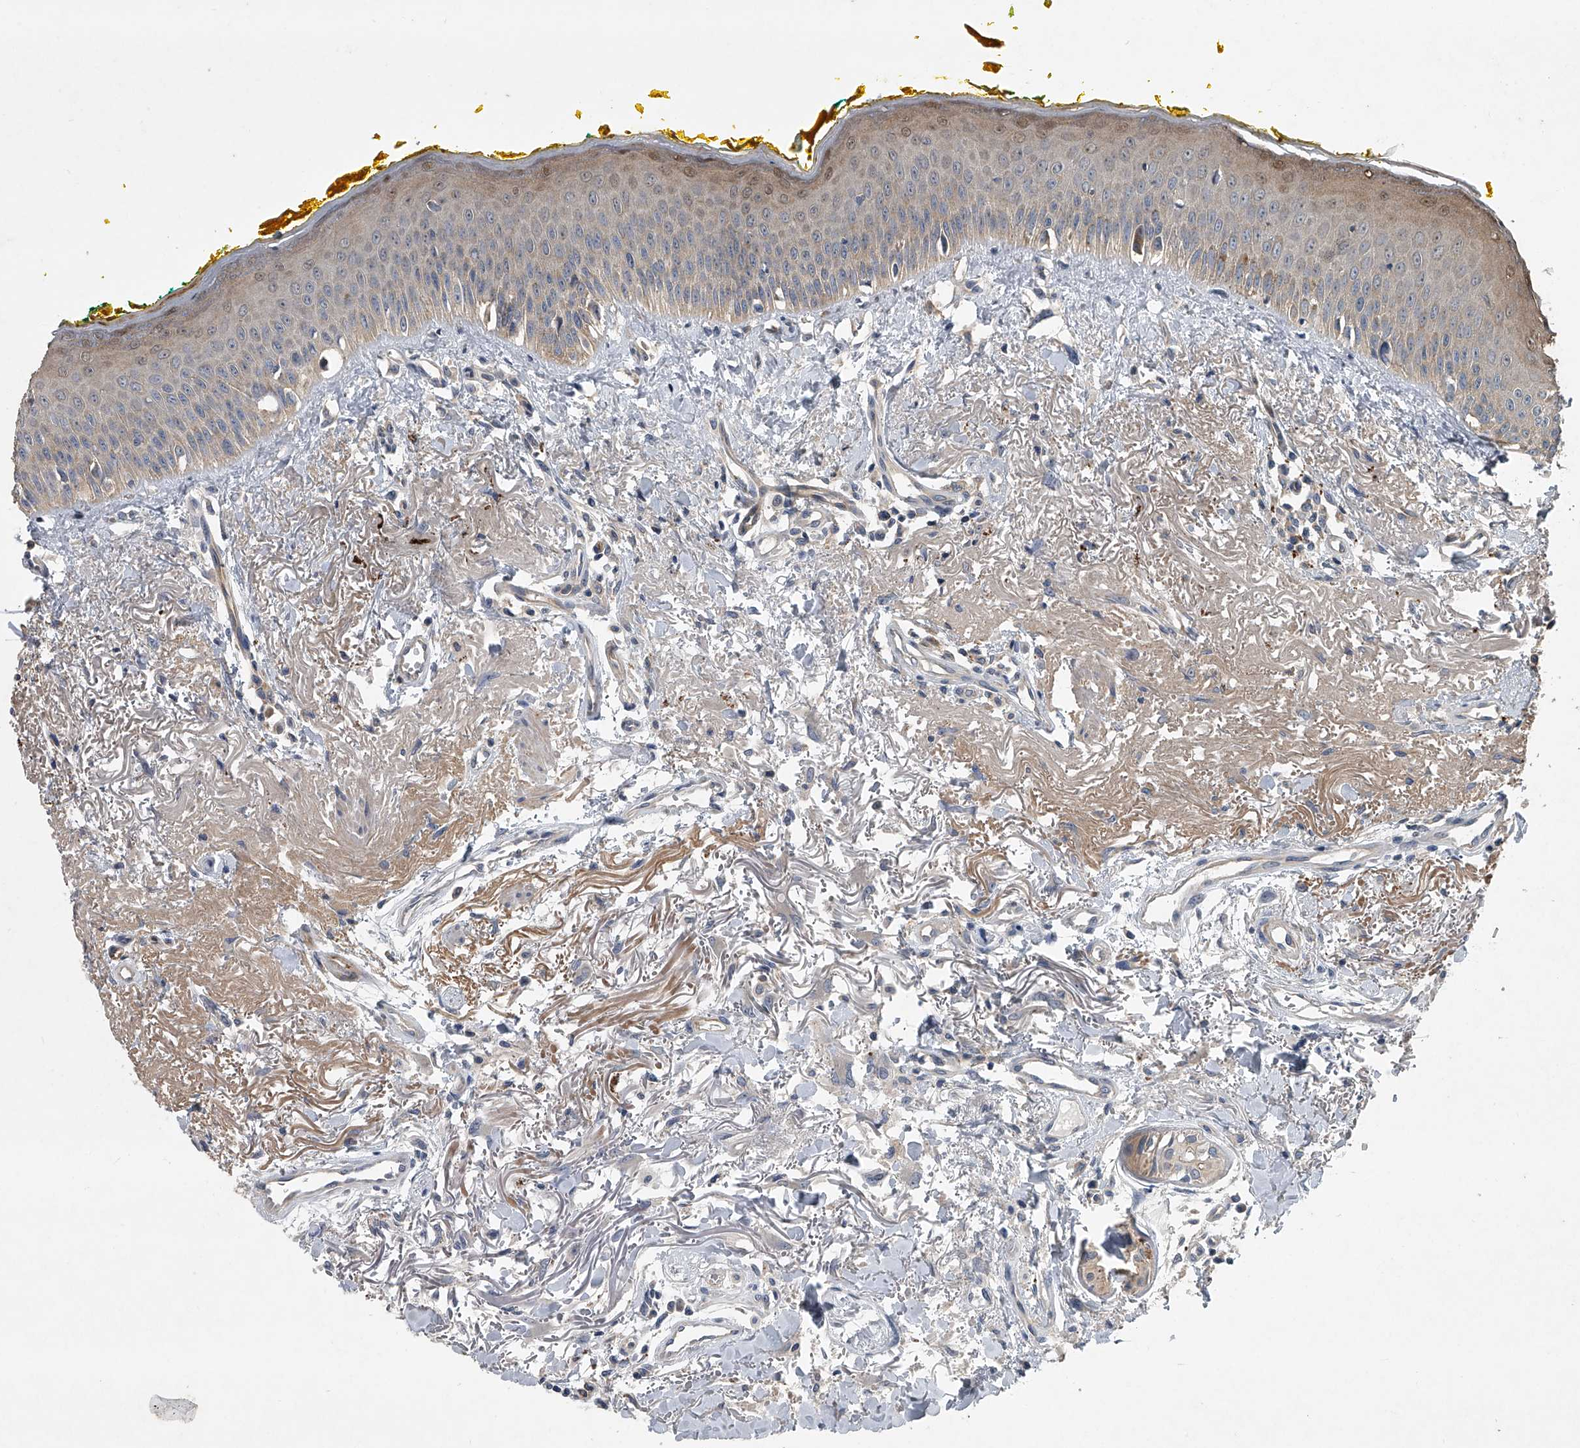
{"staining": {"intensity": "moderate", "quantity": "25%-75%", "location": "cytoplasmic/membranous"}, "tissue": "oral mucosa", "cell_type": "Squamous epithelial cells", "image_type": "normal", "snomed": [{"axis": "morphology", "description": "Normal tissue, NOS"}, {"axis": "topography", "description": "Oral tissue"}], "caption": "Immunohistochemistry (IHC) of unremarkable human oral mucosa exhibits medium levels of moderate cytoplasmic/membranous positivity in about 25%-75% of squamous epithelial cells.", "gene": "DOCK9", "patient": {"sex": "female", "age": 70}}